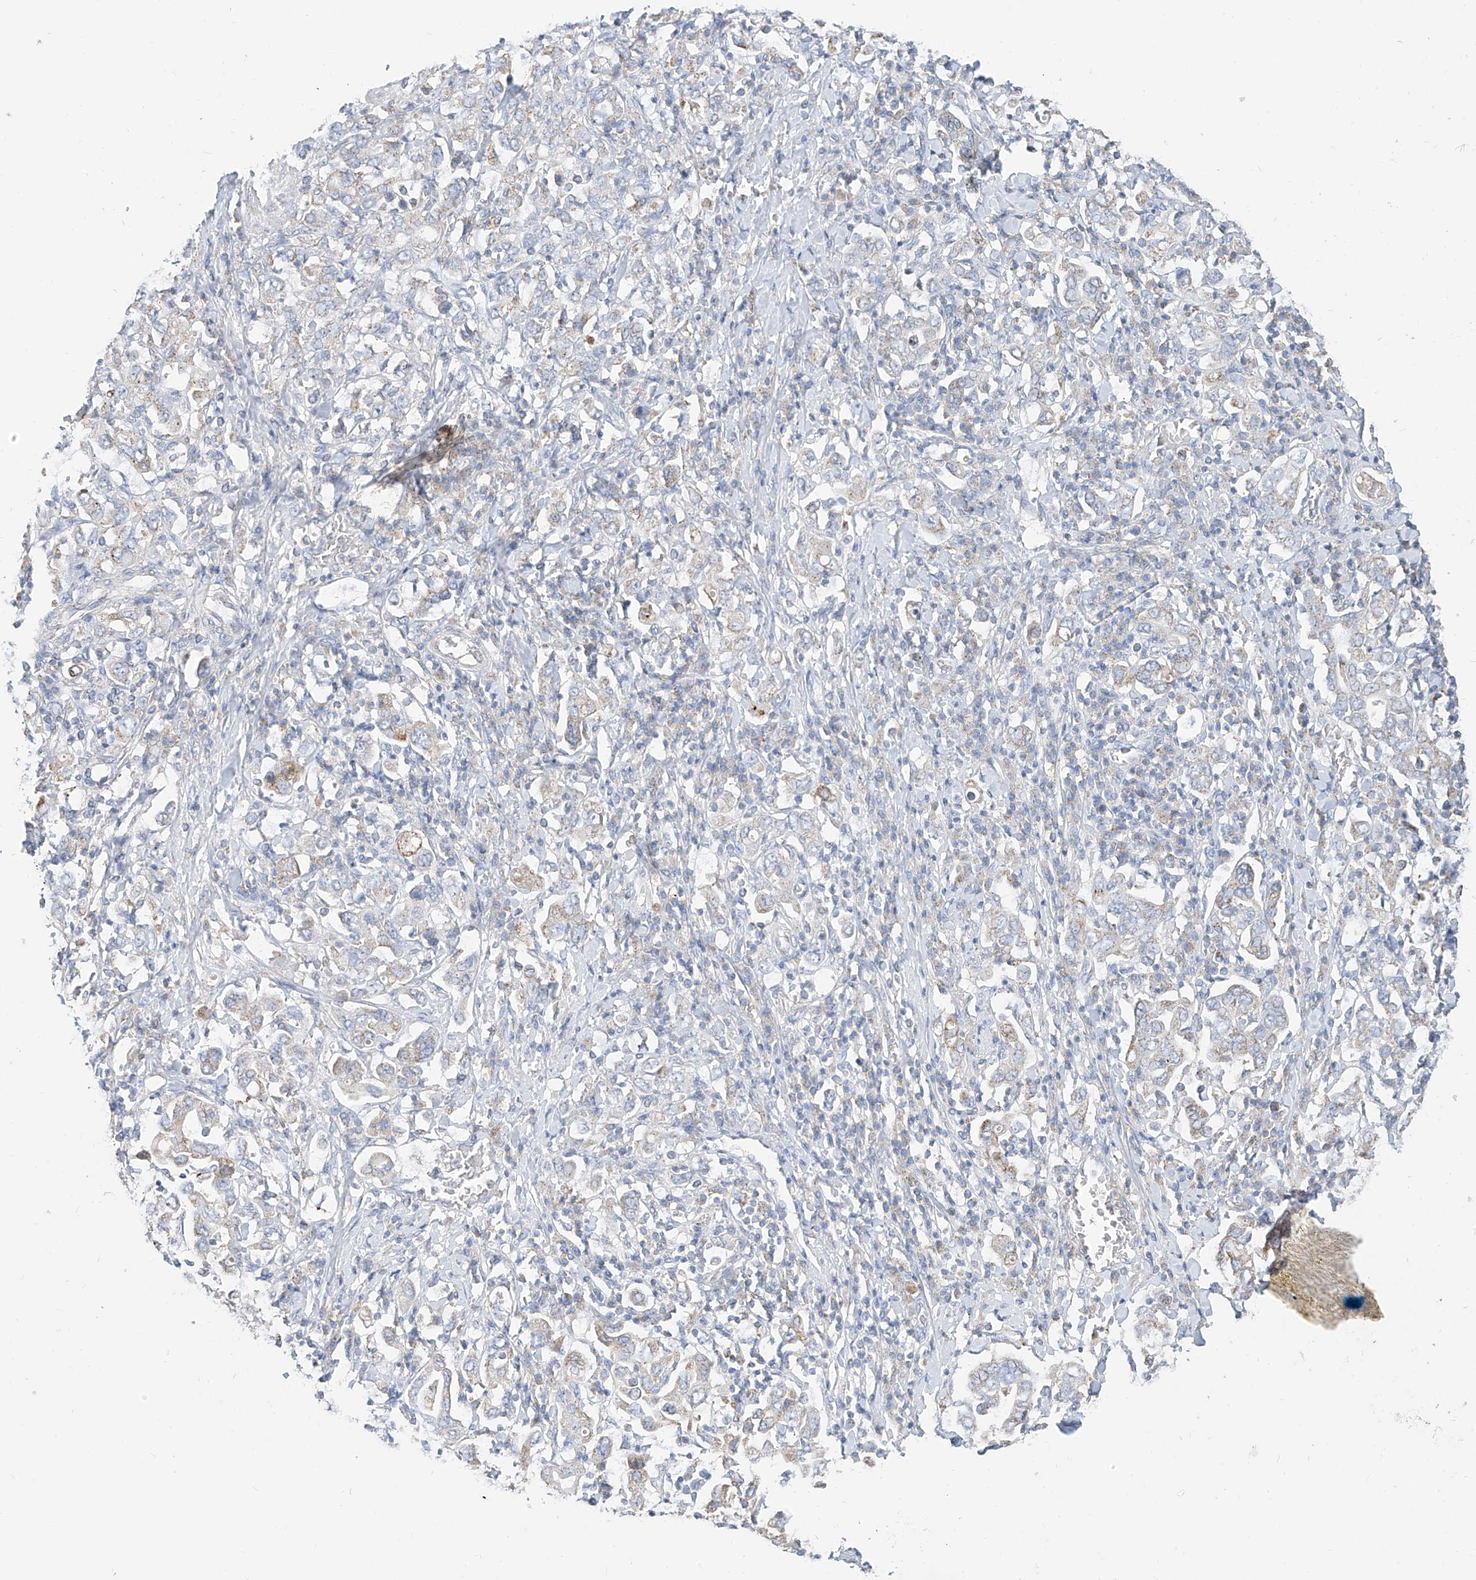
{"staining": {"intensity": "weak", "quantity": "25%-75%", "location": "cytoplasmic/membranous"}, "tissue": "stomach cancer", "cell_type": "Tumor cells", "image_type": "cancer", "snomed": [{"axis": "morphology", "description": "Adenocarcinoma, NOS"}, {"axis": "topography", "description": "Stomach, upper"}], "caption": "The histopathology image exhibits staining of stomach cancer (adenocarcinoma), revealing weak cytoplasmic/membranous protein positivity (brown color) within tumor cells.", "gene": "RASA2", "patient": {"sex": "male", "age": 62}}